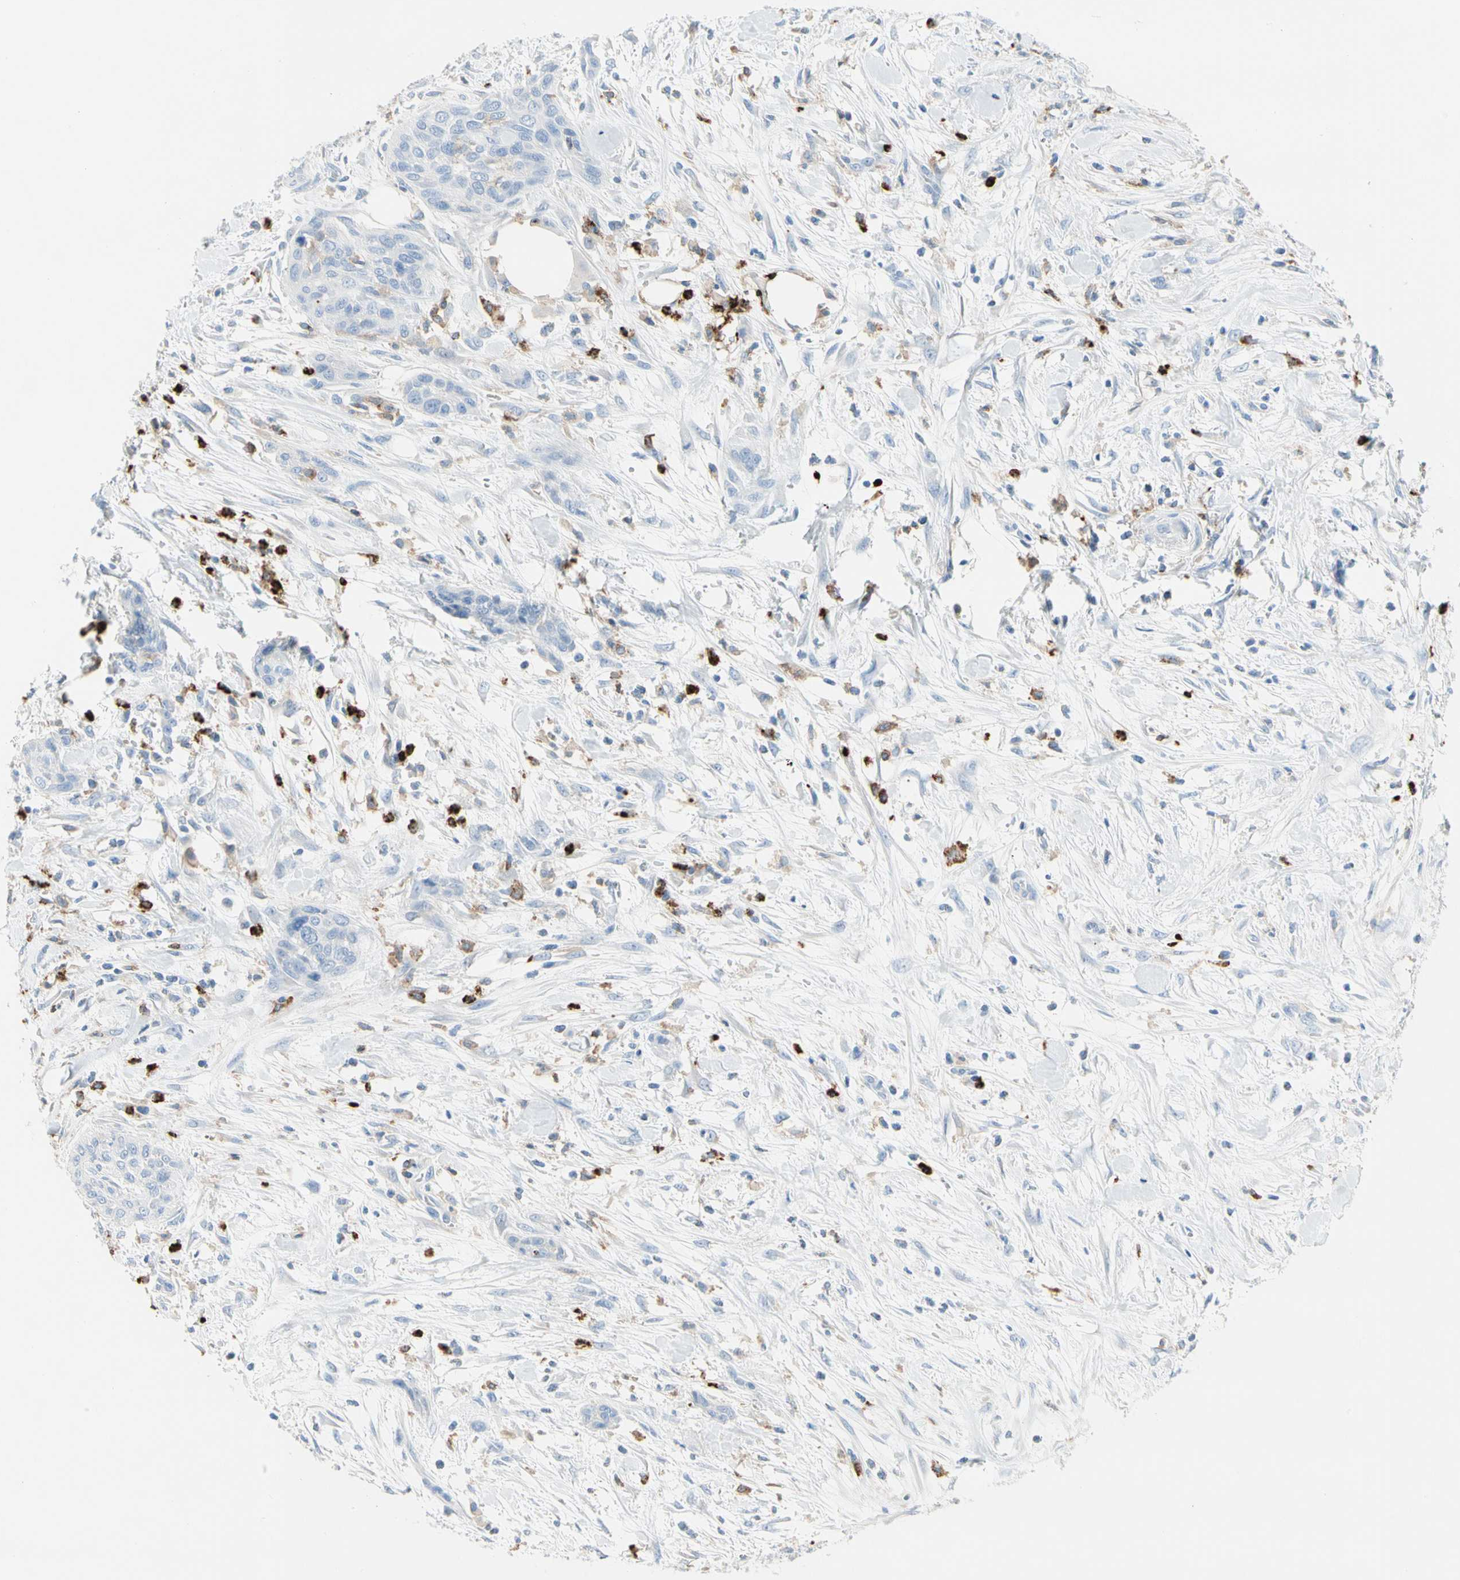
{"staining": {"intensity": "negative", "quantity": "none", "location": "none"}, "tissue": "urothelial cancer", "cell_type": "Tumor cells", "image_type": "cancer", "snomed": [{"axis": "morphology", "description": "Urothelial carcinoma, High grade"}, {"axis": "topography", "description": "Urinary bladder"}], "caption": "The histopathology image demonstrates no staining of tumor cells in urothelial carcinoma (high-grade). (Brightfield microscopy of DAB immunohistochemistry at high magnification).", "gene": "CLEC4A", "patient": {"sex": "male", "age": 35}}